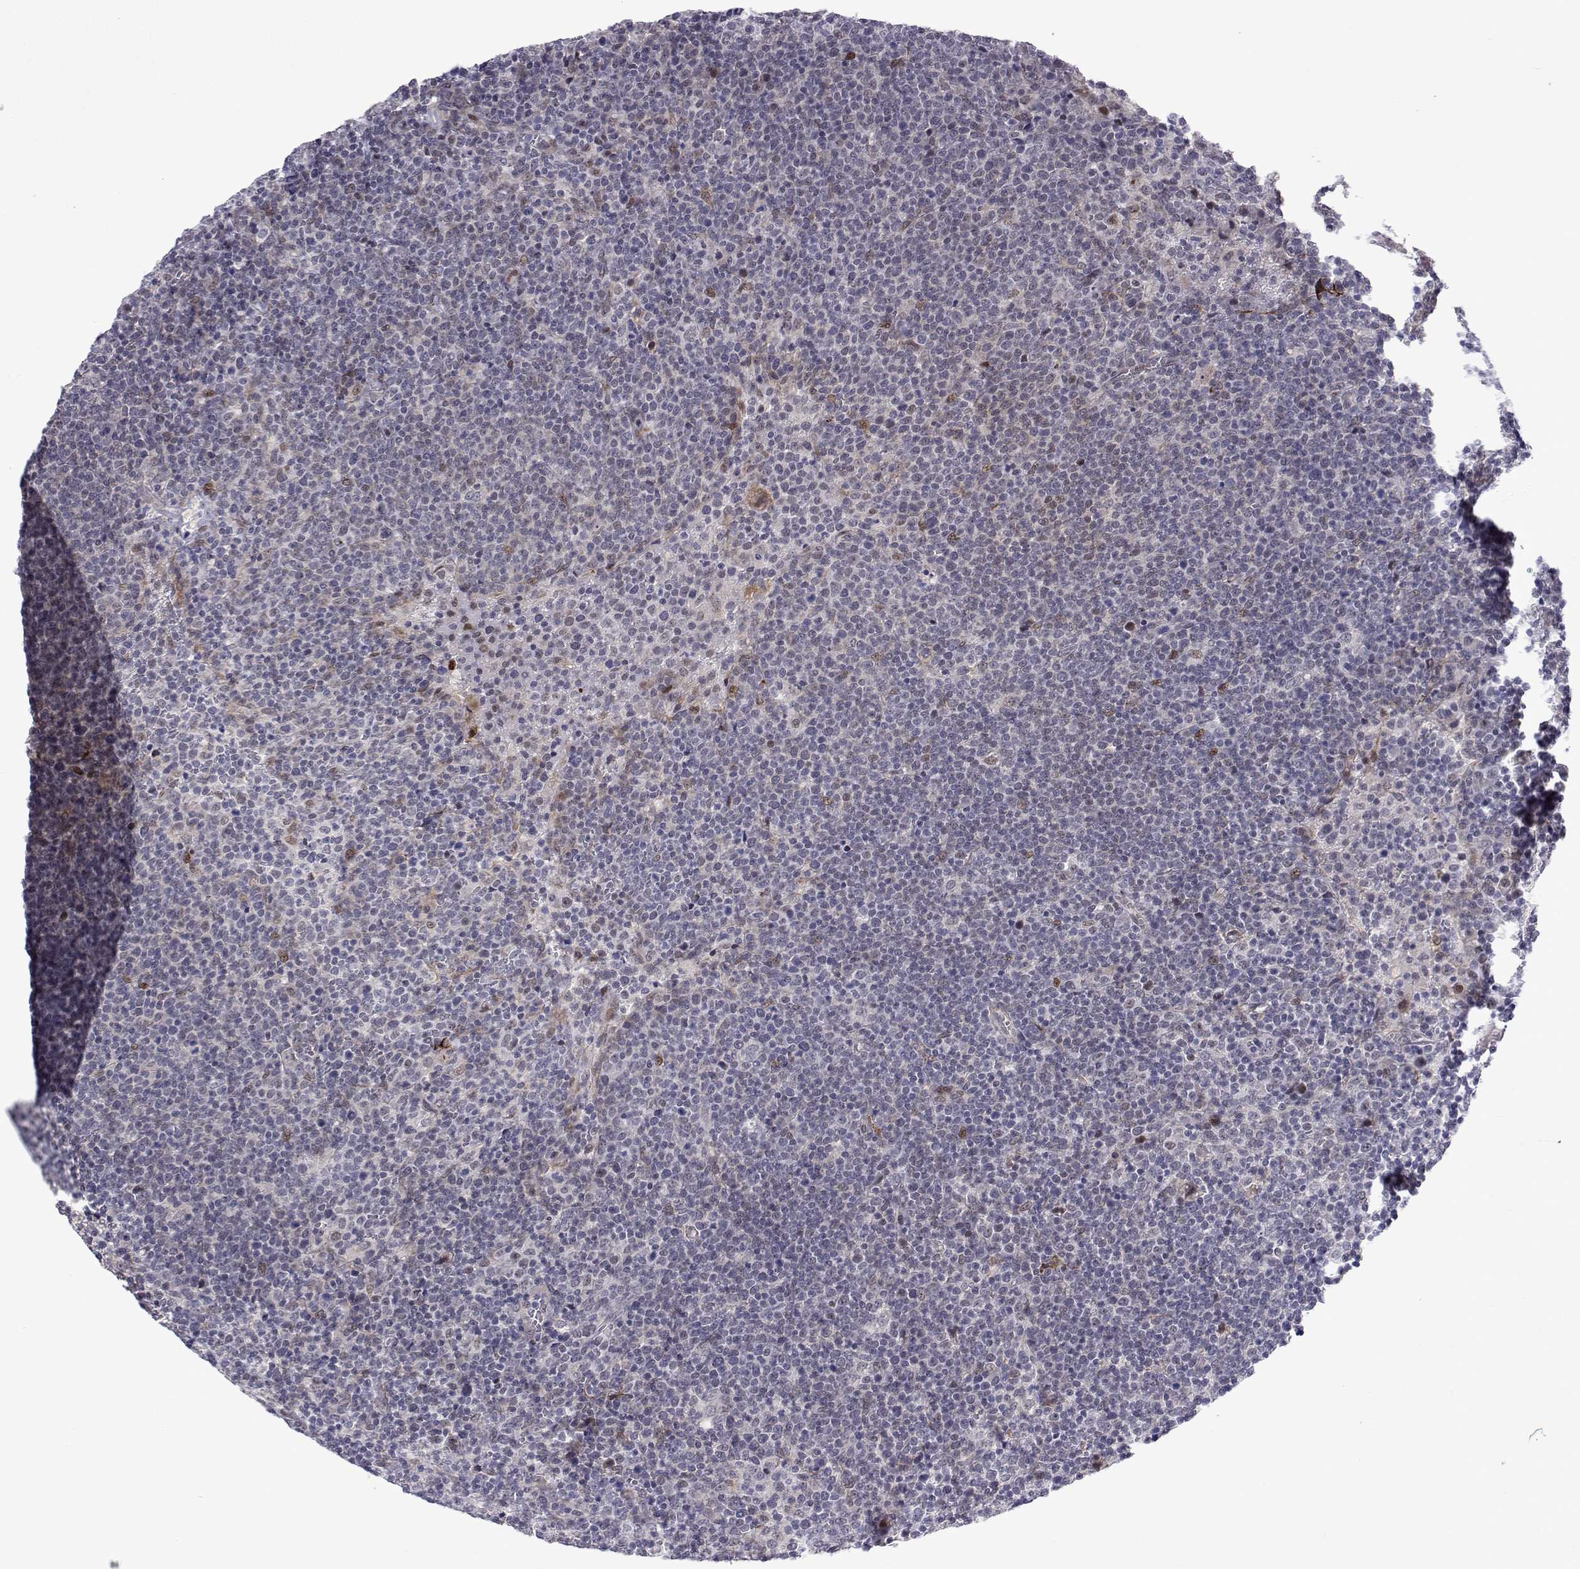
{"staining": {"intensity": "negative", "quantity": "none", "location": "none"}, "tissue": "lymphoma", "cell_type": "Tumor cells", "image_type": "cancer", "snomed": [{"axis": "morphology", "description": "Malignant lymphoma, non-Hodgkin's type, High grade"}, {"axis": "topography", "description": "Lymph node"}], "caption": "Immunohistochemical staining of lymphoma exhibits no significant staining in tumor cells.", "gene": "EFCAB3", "patient": {"sex": "male", "age": 61}}